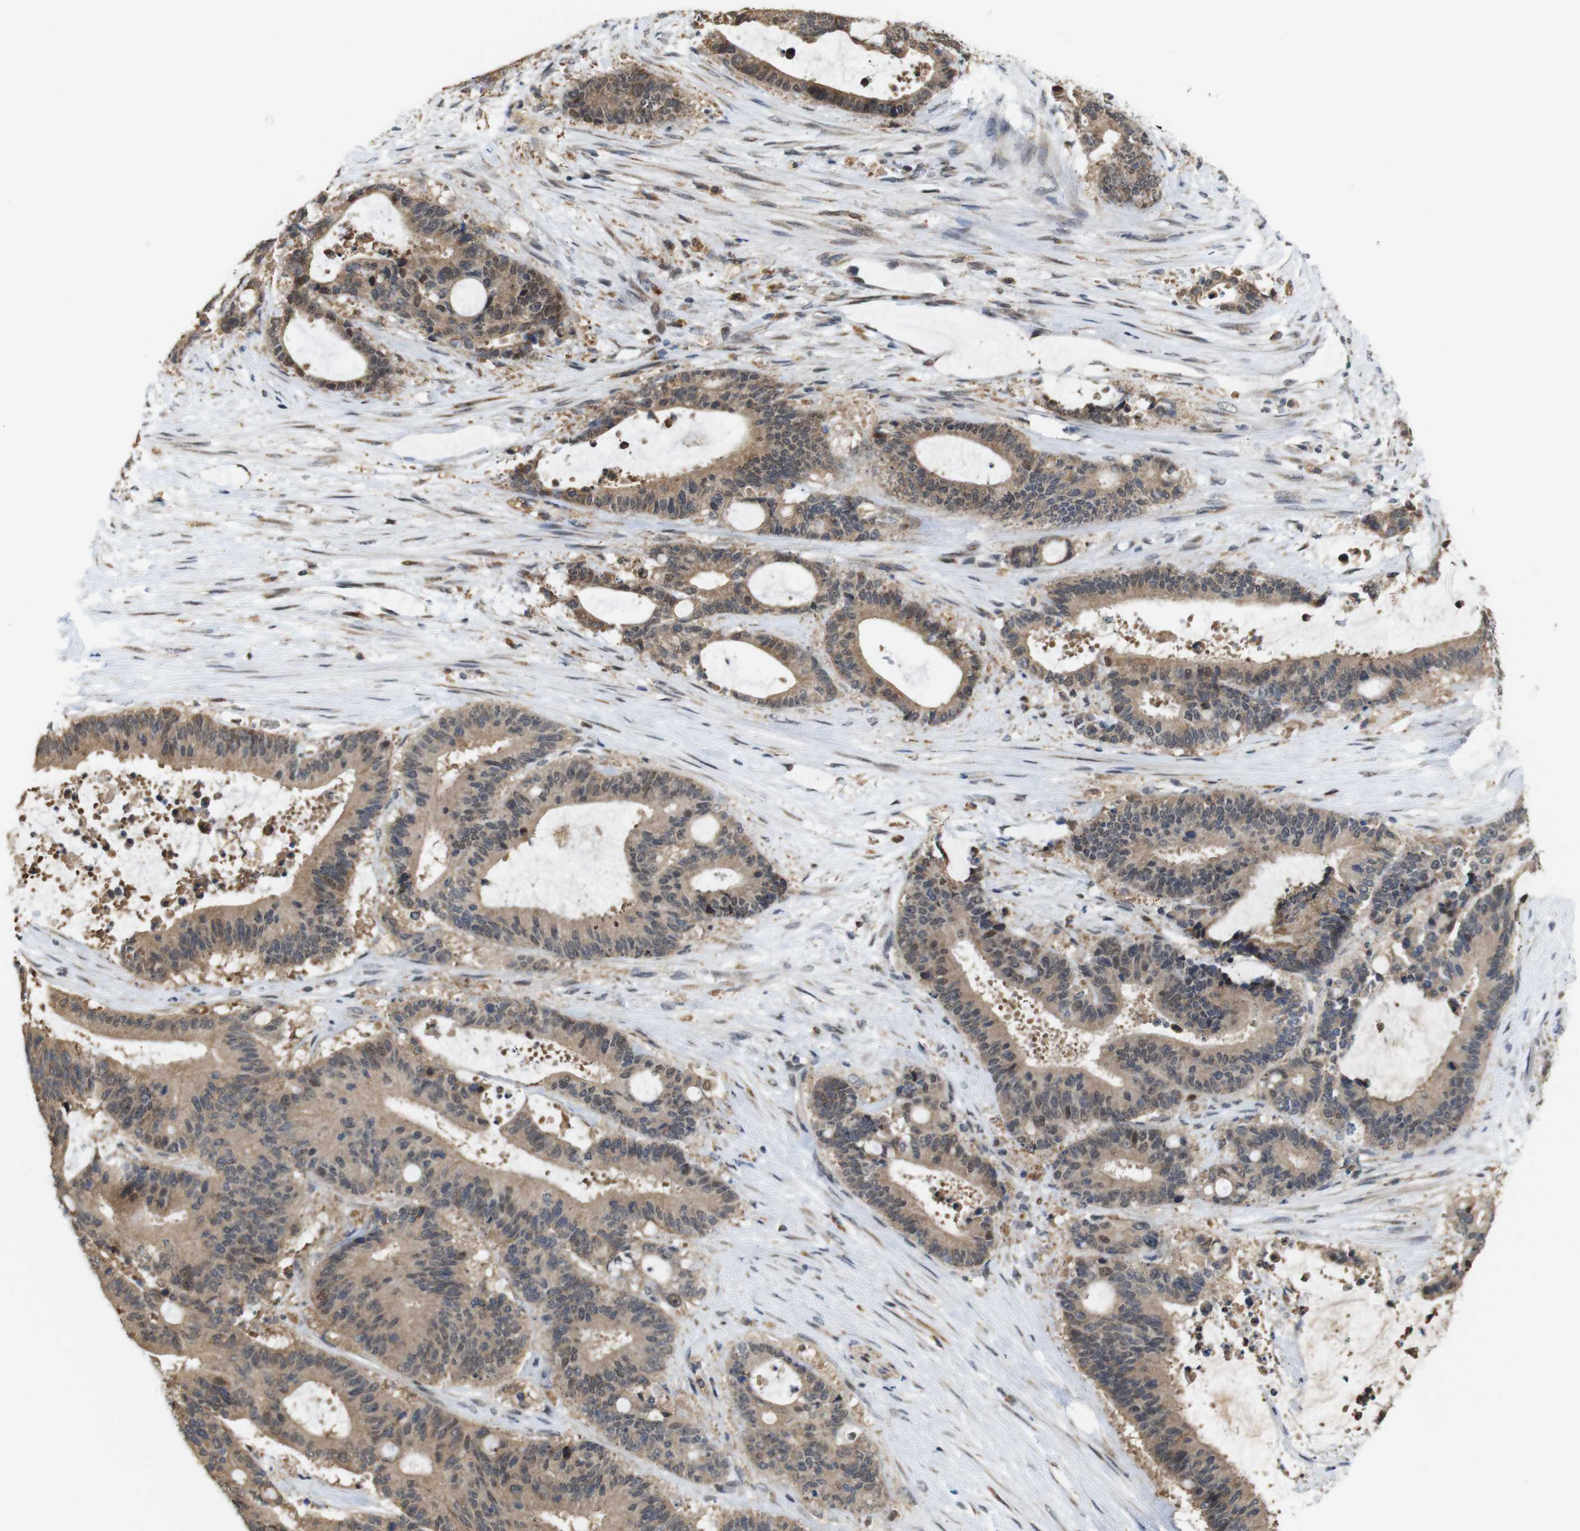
{"staining": {"intensity": "moderate", "quantity": ">75%", "location": "cytoplasmic/membranous,nuclear"}, "tissue": "liver cancer", "cell_type": "Tumor cells", "image_type": "cancer", "snomed": [{"axis": "morphology", "description": "Normal tissue, NOS"}, {"axis": "morphology", "description": "Cholangiocarcinoma"}, {"axis": "topography", "description": "Liver"}, {"axis": "topography", "description": "Peripheral nerve tissue"}], "caption": "DAB (3,3'-diaminobenzidine) immunohistochemical staining of human liver cancer (cholangiocarcinoma) demonstrates moderate cytoplasmic/membranous and nuclear protein positivity in approximately >75% of tumor cells.", "gene": "PNMA8A", "patient": {"sex": "female", "age": 73}}